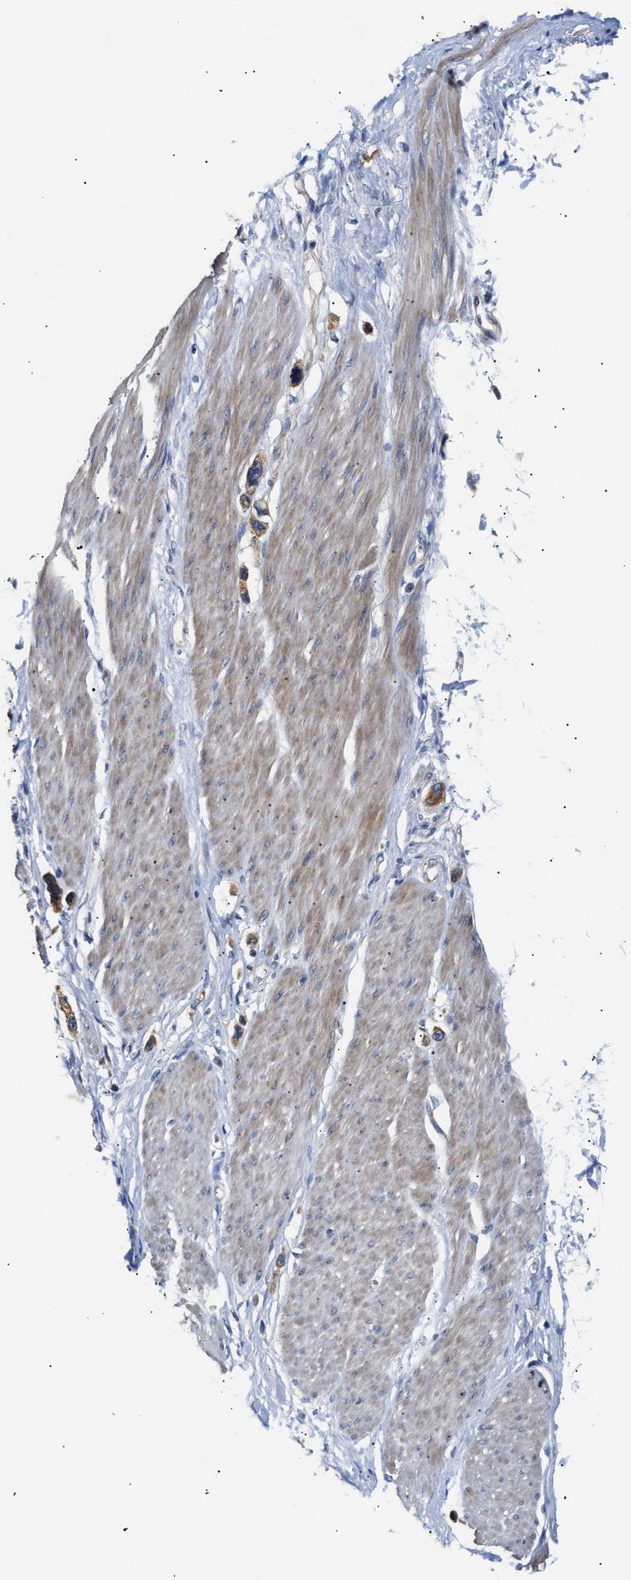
{"staining": {"intensity": "moderate", "quantity": ">75%", "location": "cytoplasmic/membranous"}, "tissue": "stomach cancer", "cell_type": "Tumor cells", "image_type": "cancer", "snomed": [{"axis": "morphology", "description": "Adenocarcinoma, NOS"}, {"axis": "topography", "description": "Stomach"}], "caption": "IHC (DAB) staining of stomach cancer shows moderate cytoplasmic/membranous protein expression in approximately >75% of tumor cells. Using DAB (3,3'-diaminobenzidine) (brown) and hematoxylin (blue) stains, captured at high magnification using brightfield microscopy.", "gene": "CCDC146", "patient": {"sex": "female", "age": 65}}